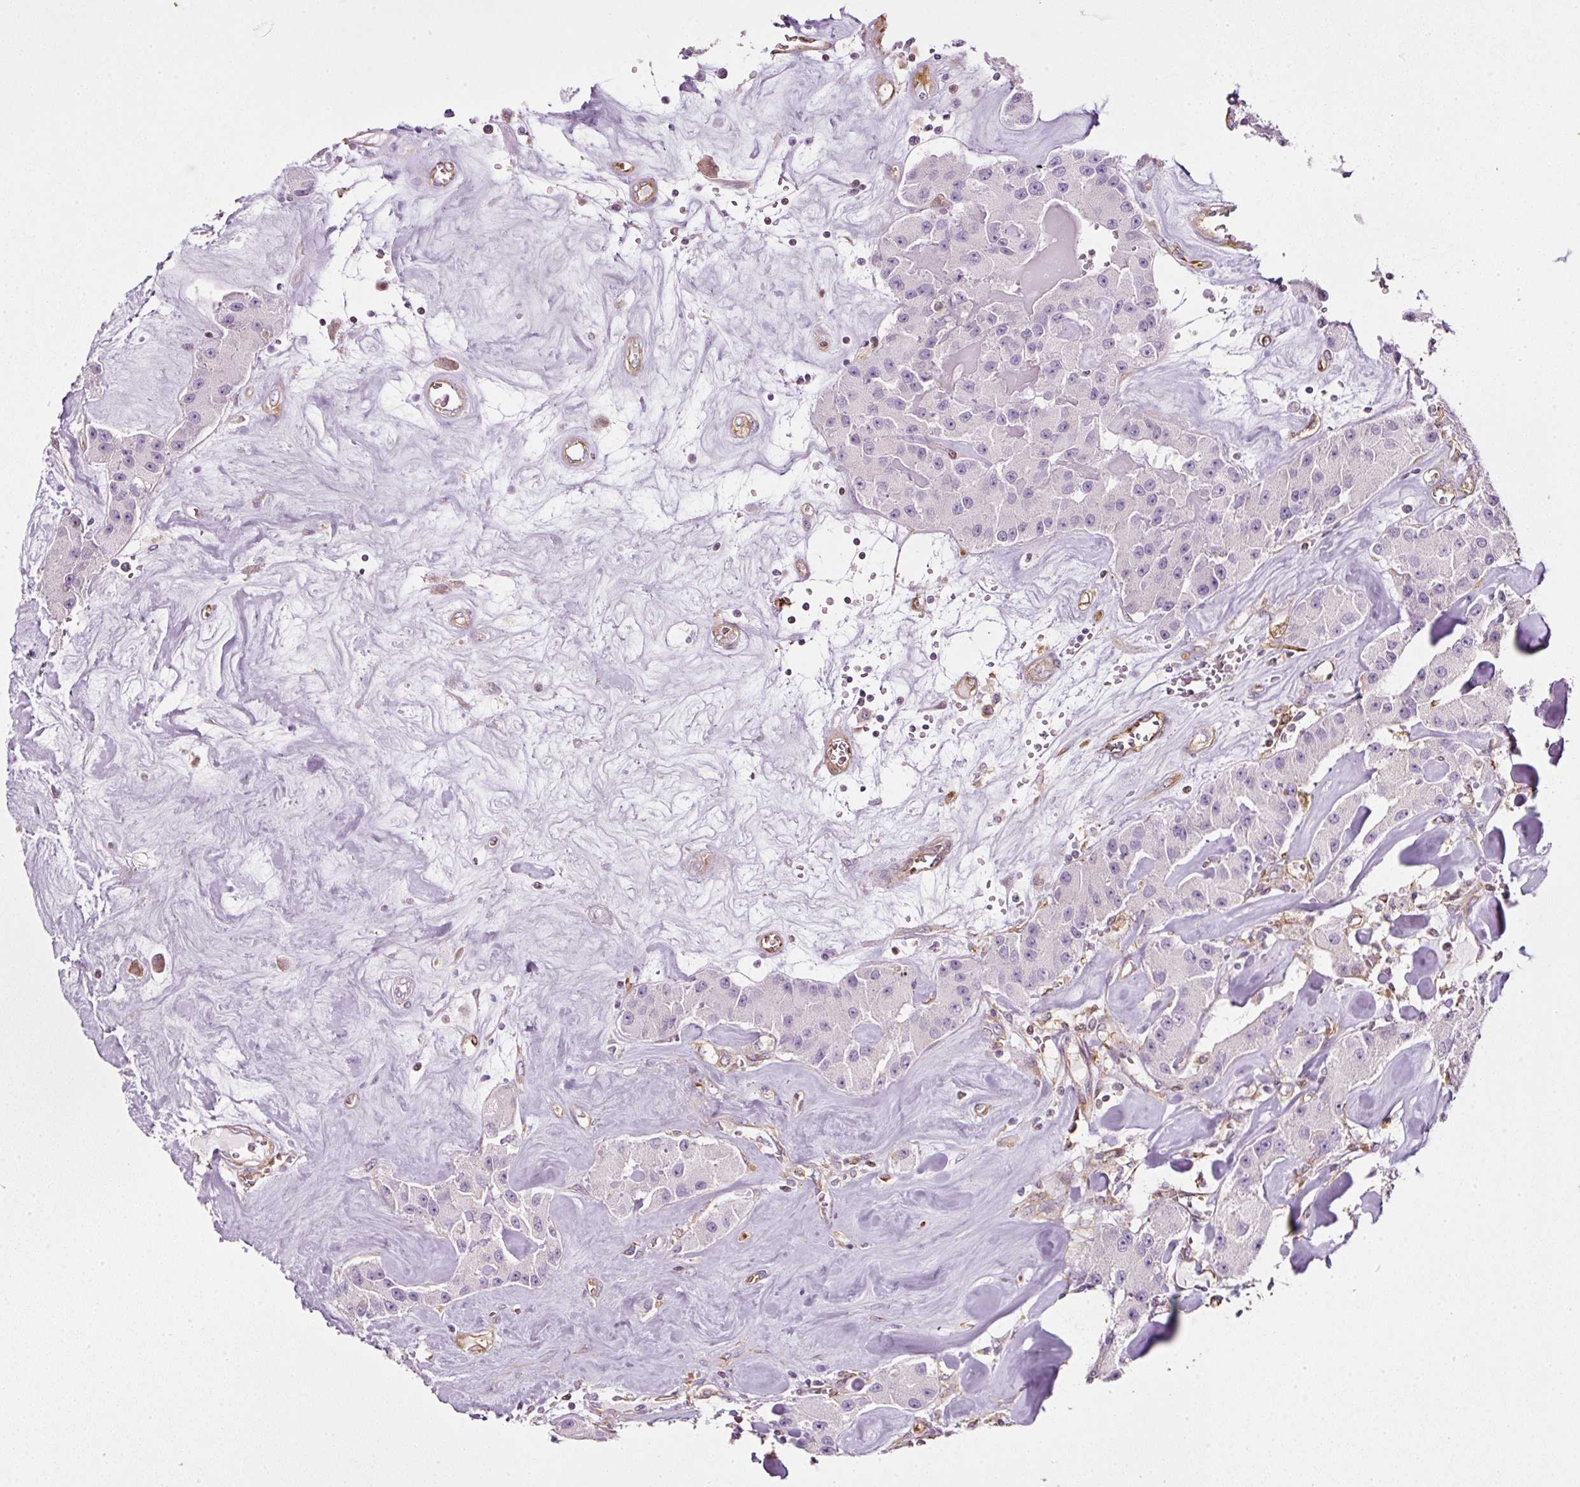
{"staining": {"intensity": "negative", "quantity": "none", "location": "none"}, "tissue": "carcinoid", "cell_type": "Tumor cells", "image_type": "cancer", "snomed": [{"axis": "morphology", "description": "Carcinoid, malignant, NOS"}, {"axis": "topography", "description": "Pancreas"}], "caption": "IHC micrograph of human carcinoid stained for a protein (brown), which displays no positivity in tumor cells.", "gene": "SCNM1", "patient": {"sex": "male", "age": 41}}